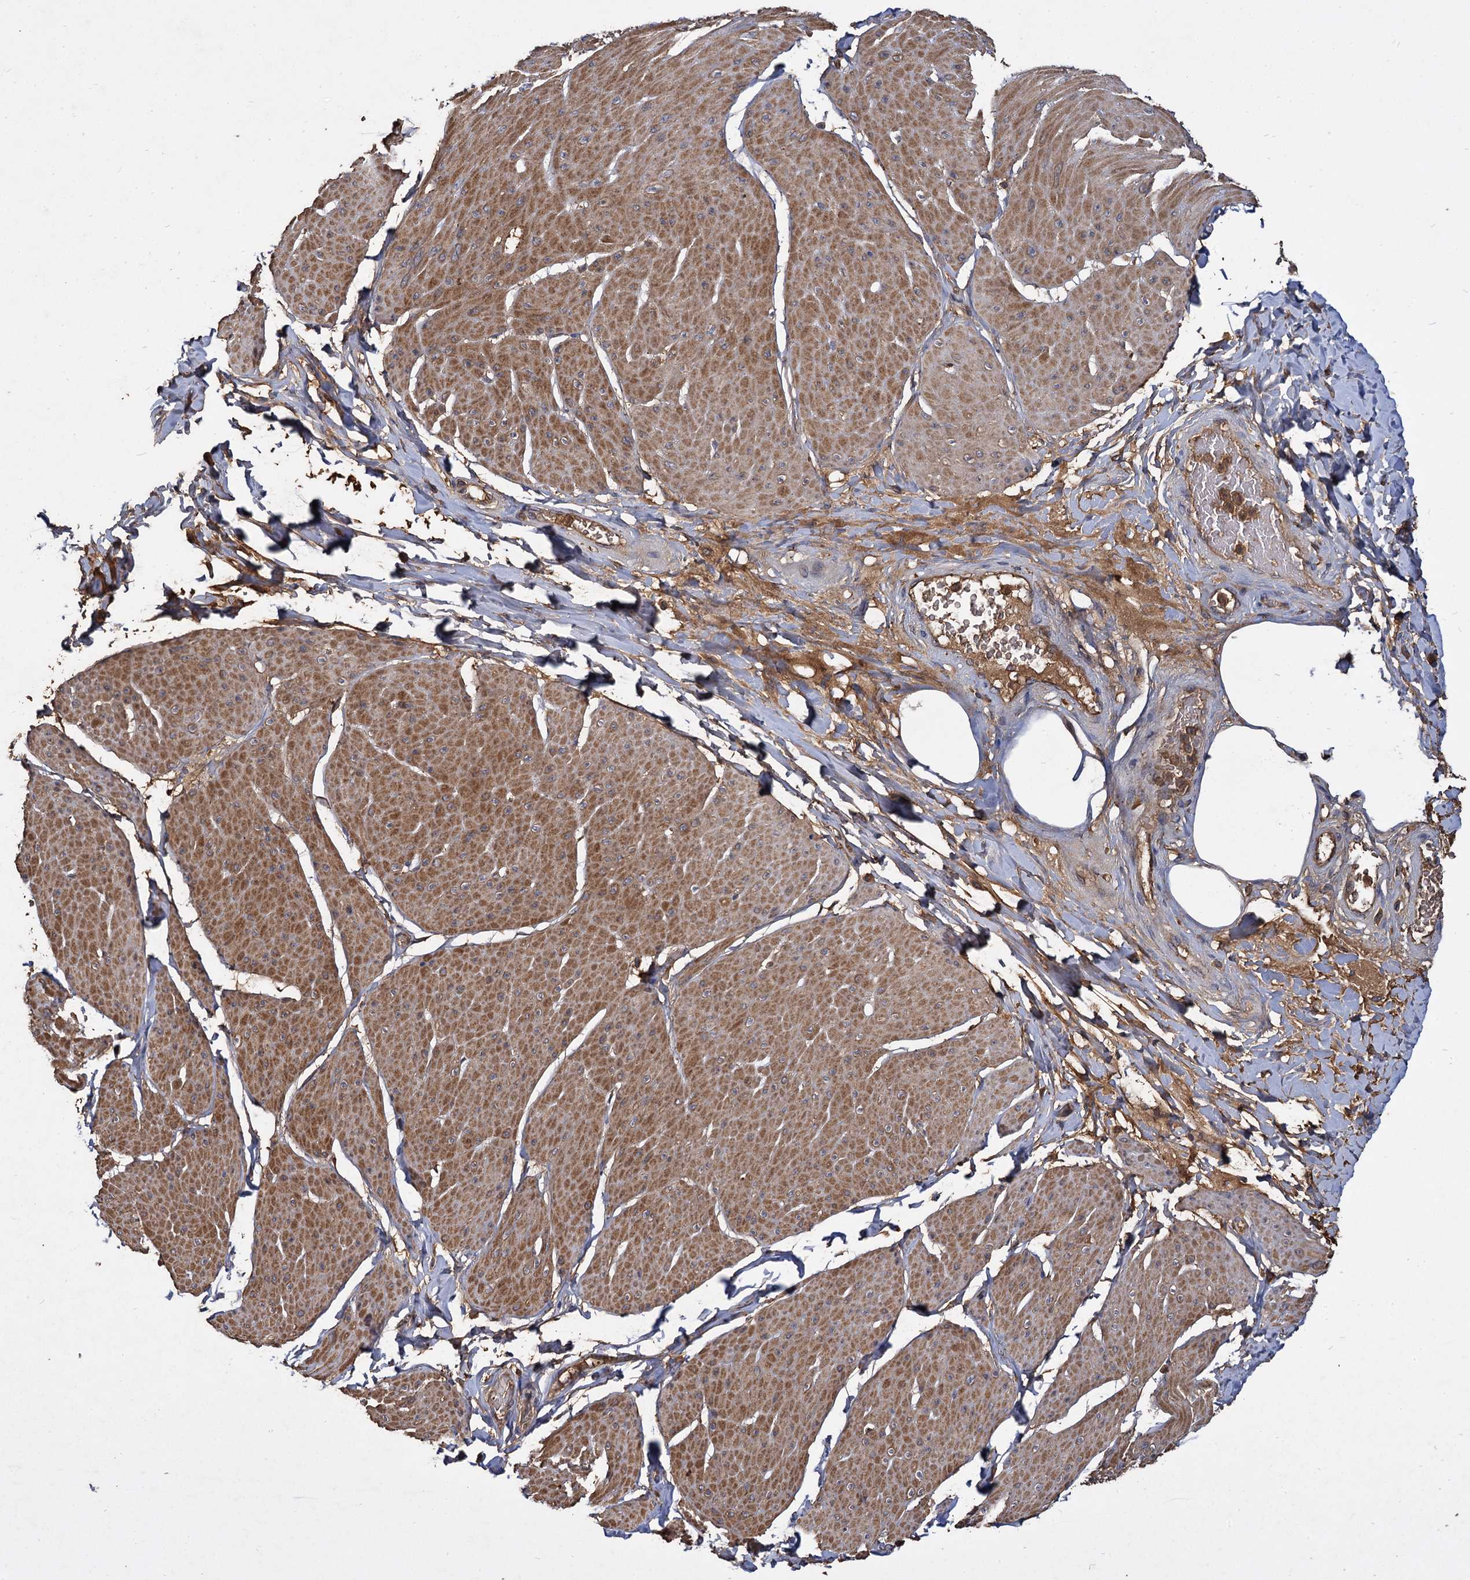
{"staining": {"intensity": "moderate", "quantity": ">75%", "location": "cytoplasmic/membranous"}, "tissue": "smooth muscle", "cell_type": "Smooth muscle cells", "image_type": "normal", "snomed": [{"axis": "morphology", "description": "Urothelial carcinoma, High grade"}, {"axis": "topography", "description": "Urinary bladder"}], "caption": "Smooth muscle stained with a brown dye displays moderate cytoplasmic/membranous positive positivity in about >75% of smooth muscle cells.", "gene": "GCLC", "patient": {"sex": "male", "age": 46}}